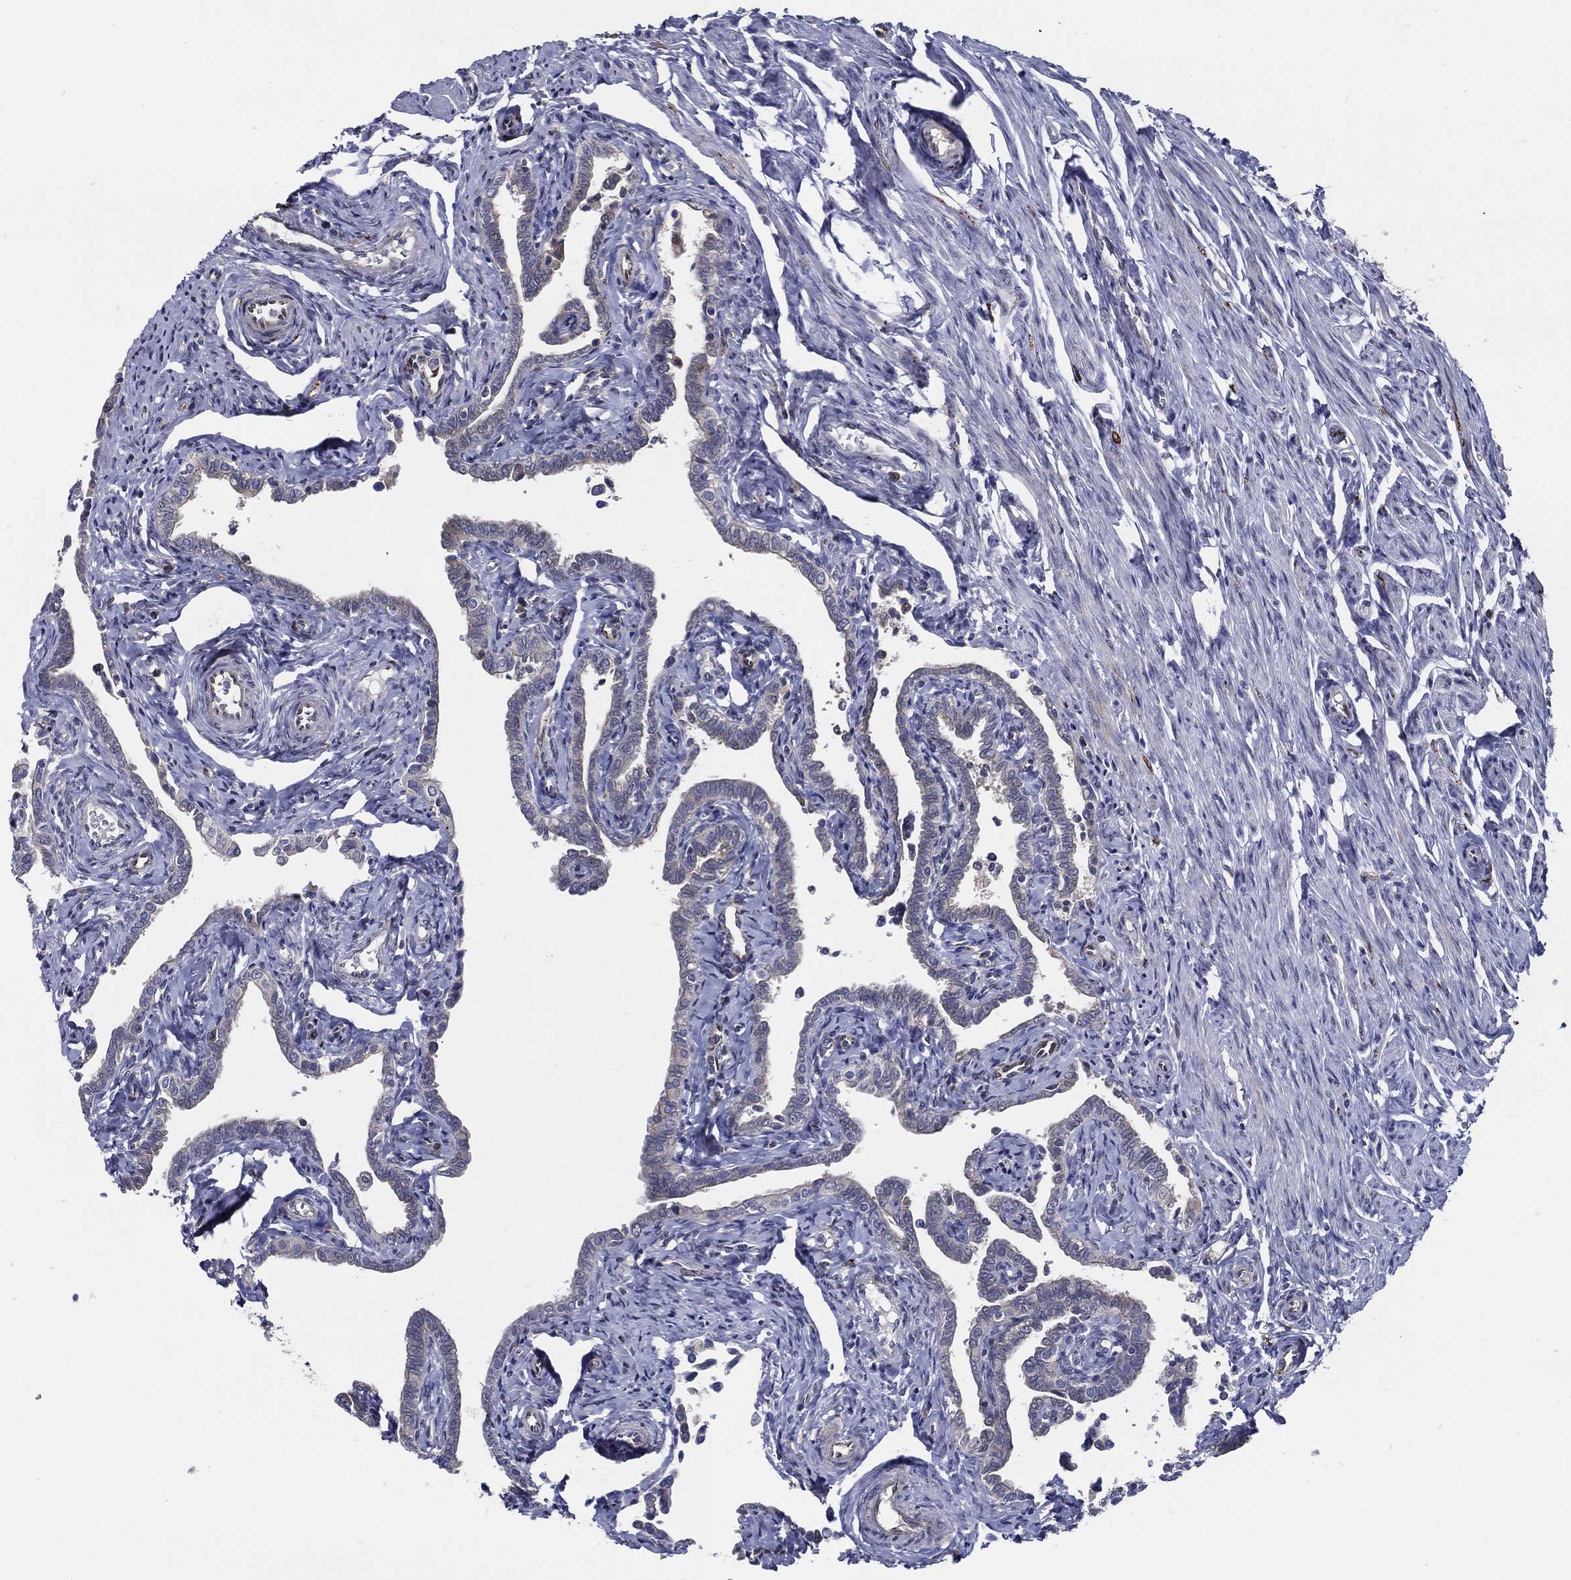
{"staining": {"intensity": "moderate", "quantity": "<25%", "location": "nuclear"}, "tissue": "fallopian tube", "cell_type": "Glandular cells", "image_type": "normal", "snomed": [{"axis": "morphology", "description": "Normal tissue, NOS"}, {"axis": "topography", "description": "Fallopian tube"}, {"axis": "topography", "description": "Ovary"}], "caption": "Protein positivity by immunohistochemistry (IHC) shows moderate nuclear positivity in about <25% of glandular cells in unremarkable fallopian tube.", "gene": "ARHGAP11A", "patient": {"sex": "female", "age": 54}}